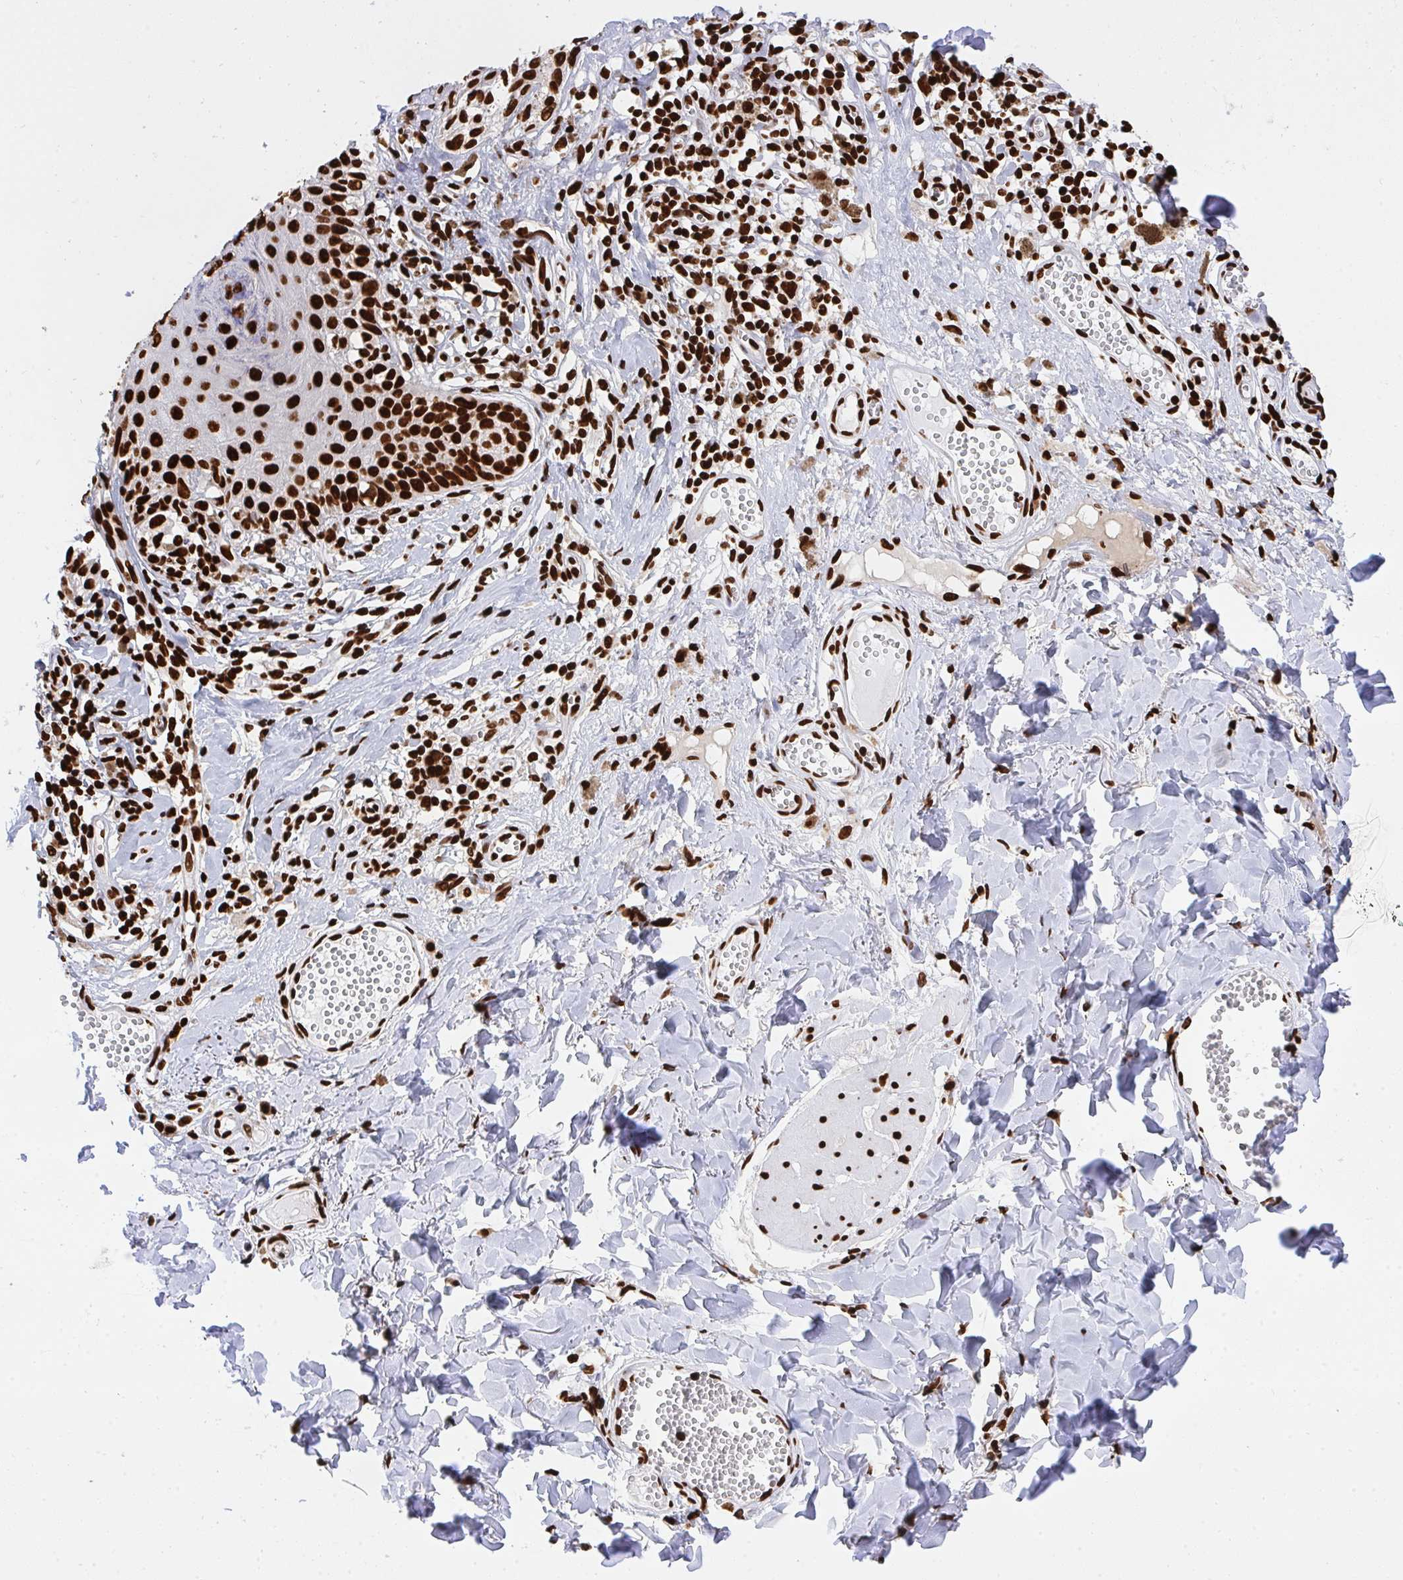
{"staining": {"intensity": "strong", "quantity": ">75%", "location": "nuclear"}, "tissue": "melanoma", "cell_type": "Tumor cells", "image_type": "cancer", "snomed": [{"axis": "morphology", "description": "Malignant melanoma, NOS"}, {"axis": "topography", "description": "Skin"}], "caption": "Immunohistochemistry of human malignant melanoma shows high levels of strong nuclear staining in approximately >75% of tumor cells. The protein of interest is shown in brown color, while the nuclei are stained blue.", "gene": "HNRNPL", "patient": {"sex": "female", "age": 49}}